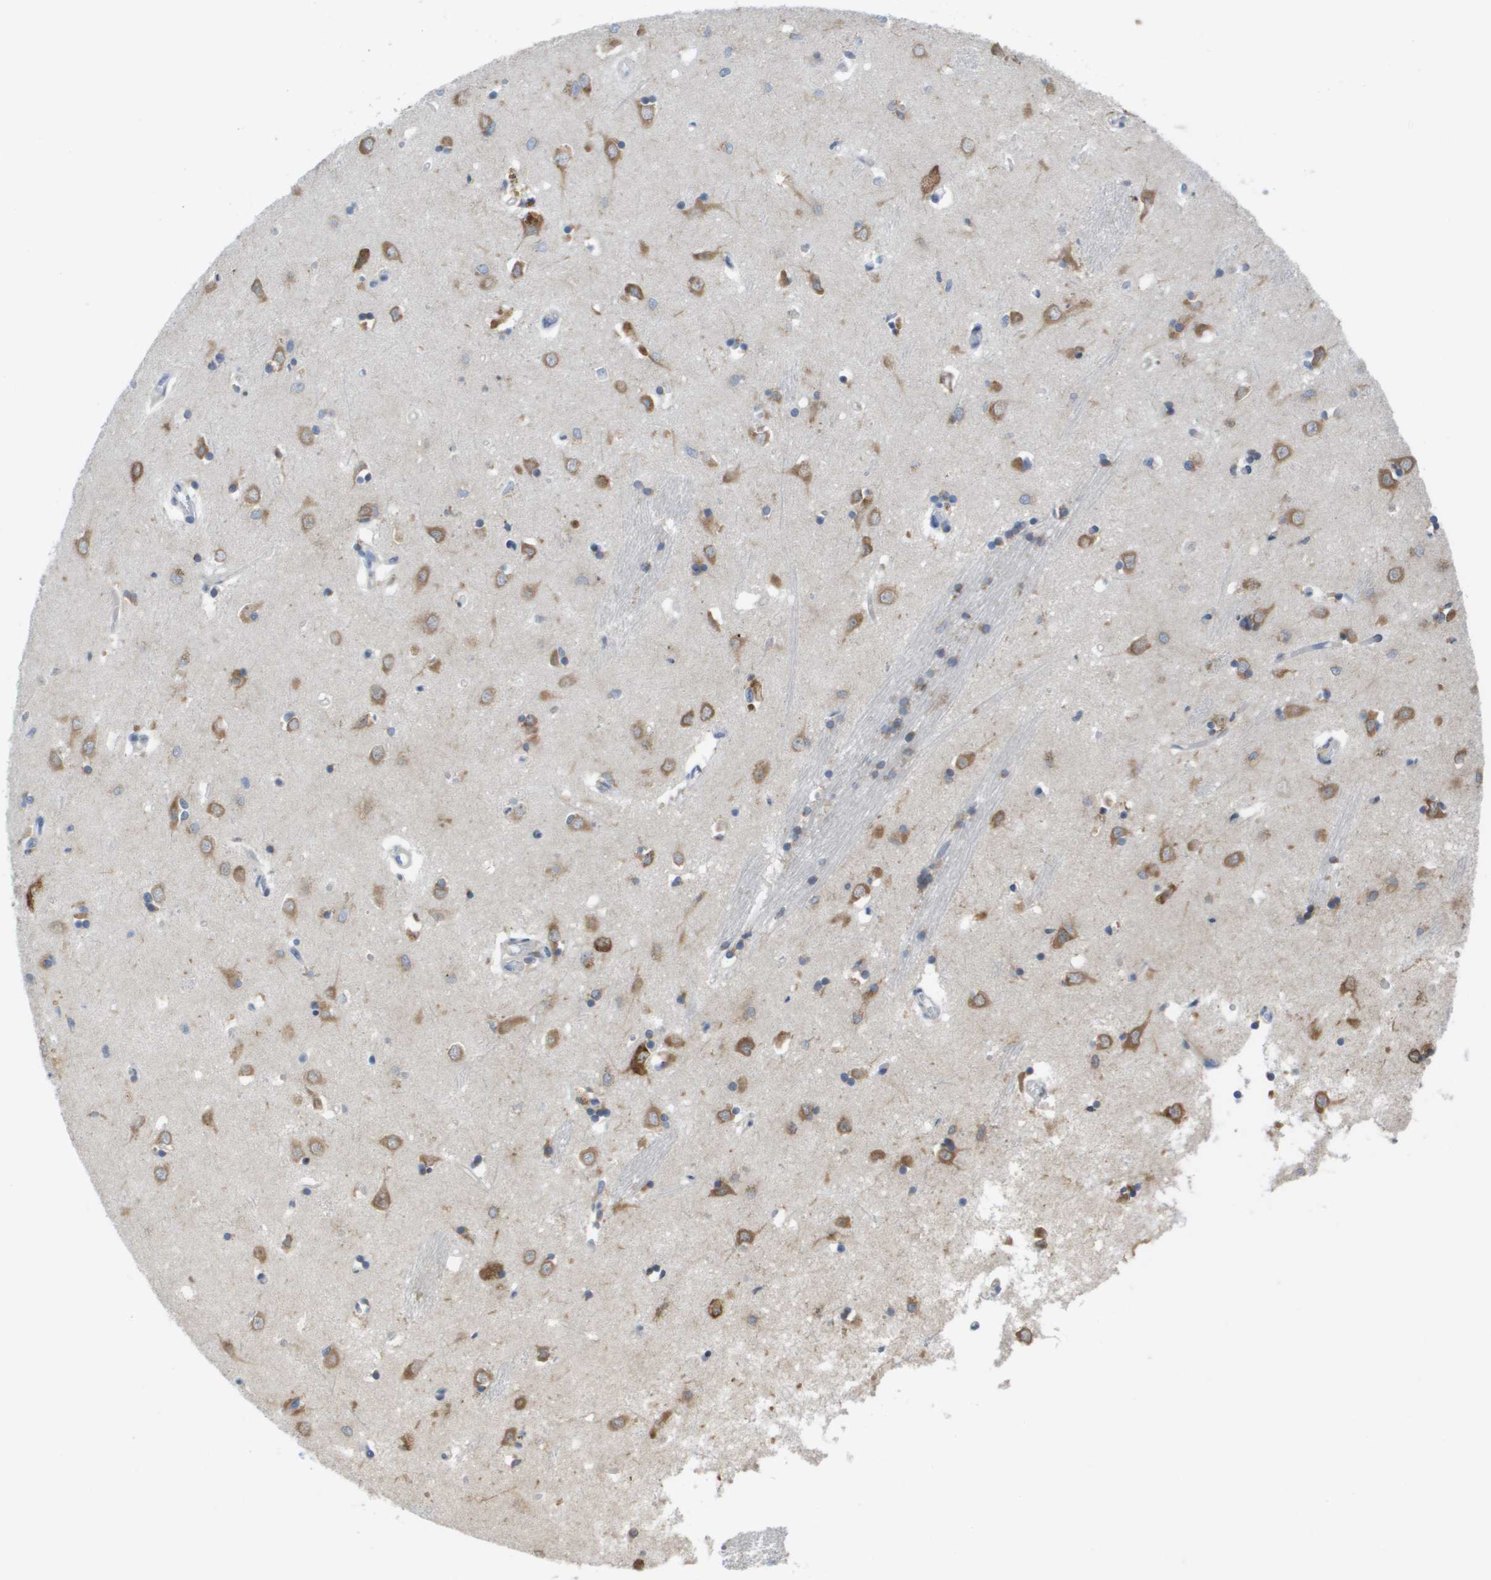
{"staining": {"intensity": "weak", "quantity": "25%-75%", "location": "cytoplasmic/membranous"}, "tissue": "caudate", "cell_type": "Glial cells", "image_type": "normal", "snomed": [{"axis": "morphology", "description": "Normal tissue, NOS"}, {"axis": "topography", "description": "Lateral ventricle wall"}], "caption": "The histopathology image demonstrates immunohistochemical staining of benign caudate. There is weak cytoplasmic/membranous expression is seen in approximately 25%-75% of glial cells.", "gene": "EIF4G2", "patient": {"sex": "female", "age": 19}}